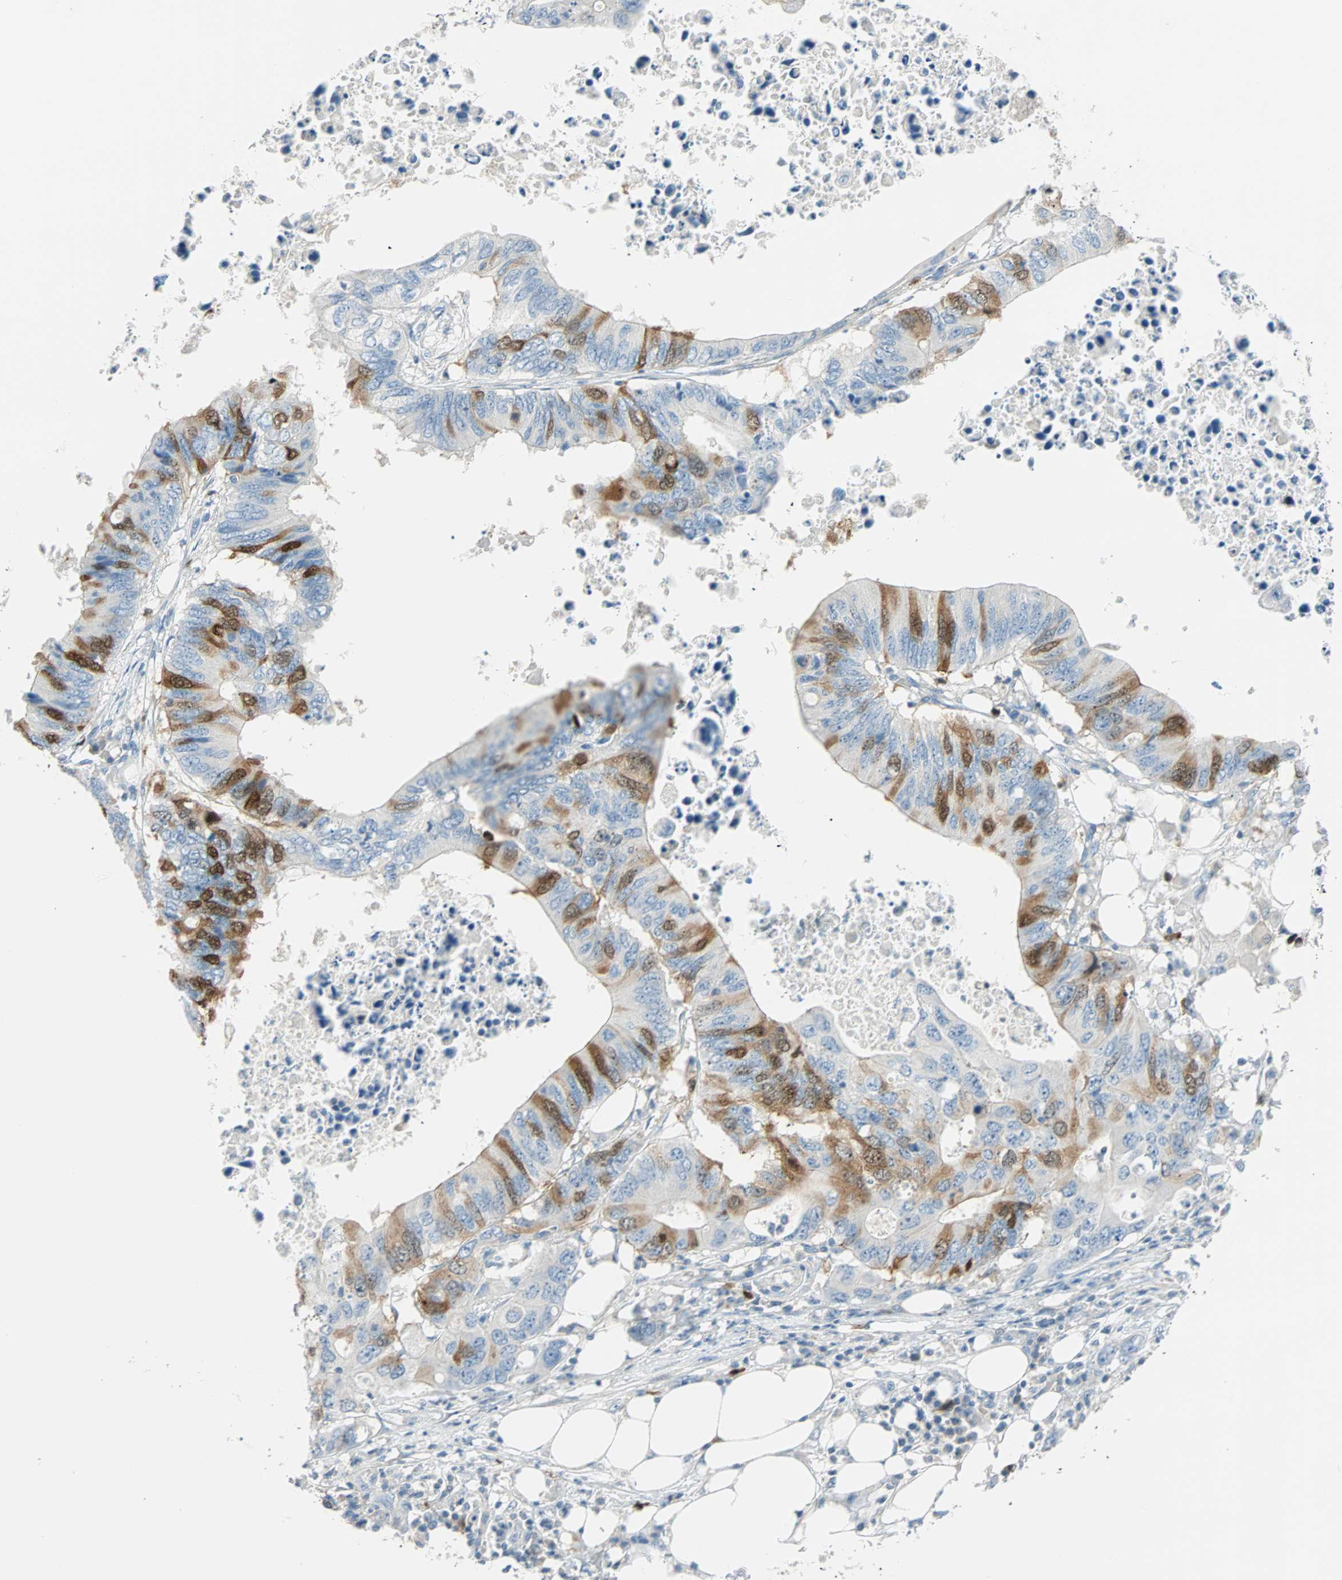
{"staining": {"intensity": "moderate", "quantity": "<25%", "location": "cytoplasmic/membranous,nuclear"}, "tissue": "colorectal cancer", "cell_type": "Tumor cells", "image_type": "cancer", "snomed": [{"axis": "morphology", "description": "Adenocarcinoma, NOS"}, {"axis": "topography", "description": "Colon"}], "caption": "Tumor cells show moderate cytoplasmic/membranous and nuclear expression in approximately <25% of cells in adenocarcinoma (colorectal).", "gene": "PTTG1", "patient": {"sex": "male", "age": 71}}